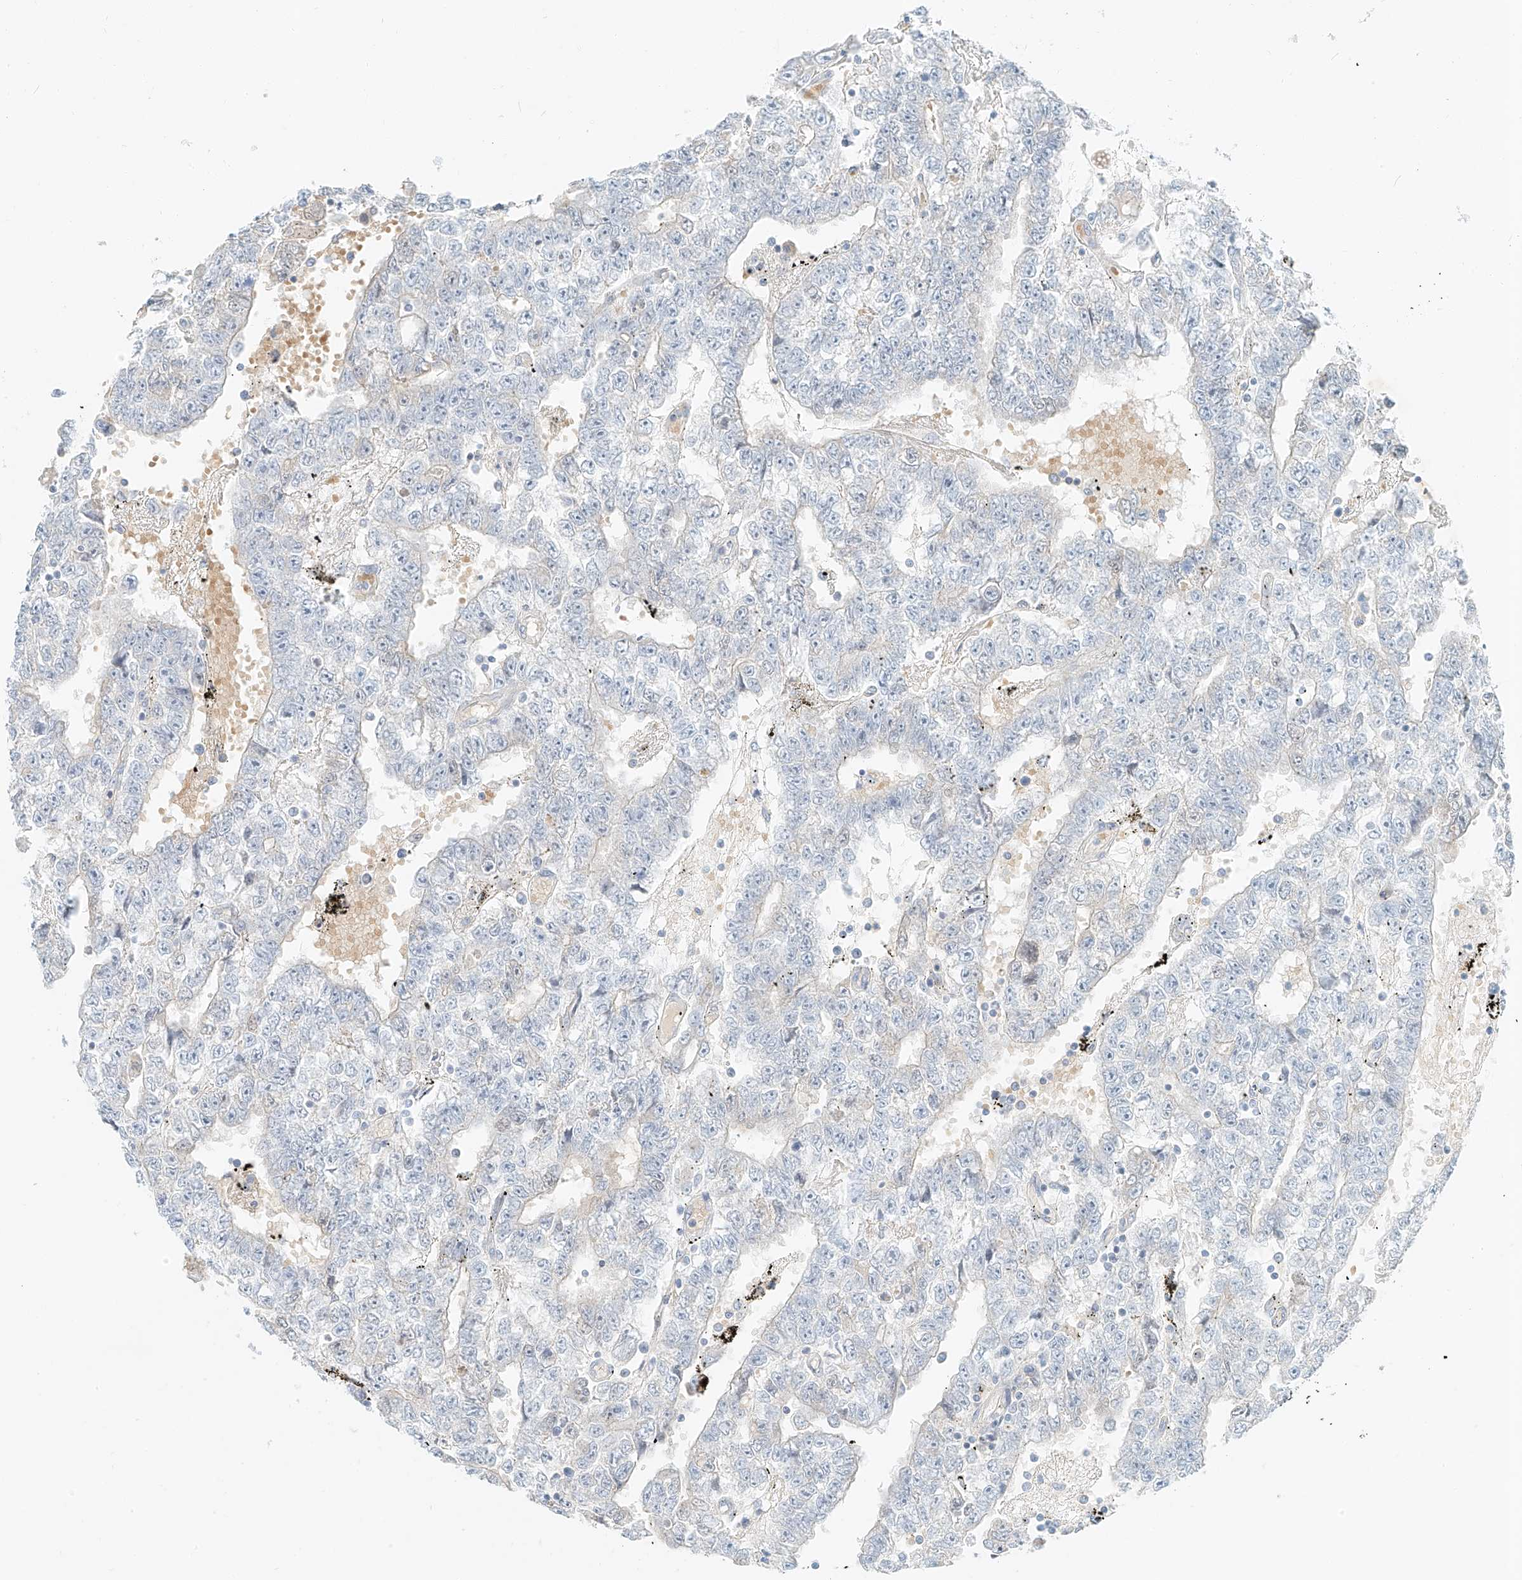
{"staining": {"intensity": "negative", "quantity": "none", "location": "none"}, "tissue": "testis cancer", "cell_type": "Tumor cells", "image_type": "cancer", "snomed": [{"axis": "morphology", "description": "Carcinoma, Embryonal, NOS"}, {"axis": "topography", "description": "Testis"}], "caption": "There is no significant positivity in tumor cells of testis embryonal carcinoma.", "gene": "PGC", "patient": {"sex": "male", "age": 25}}